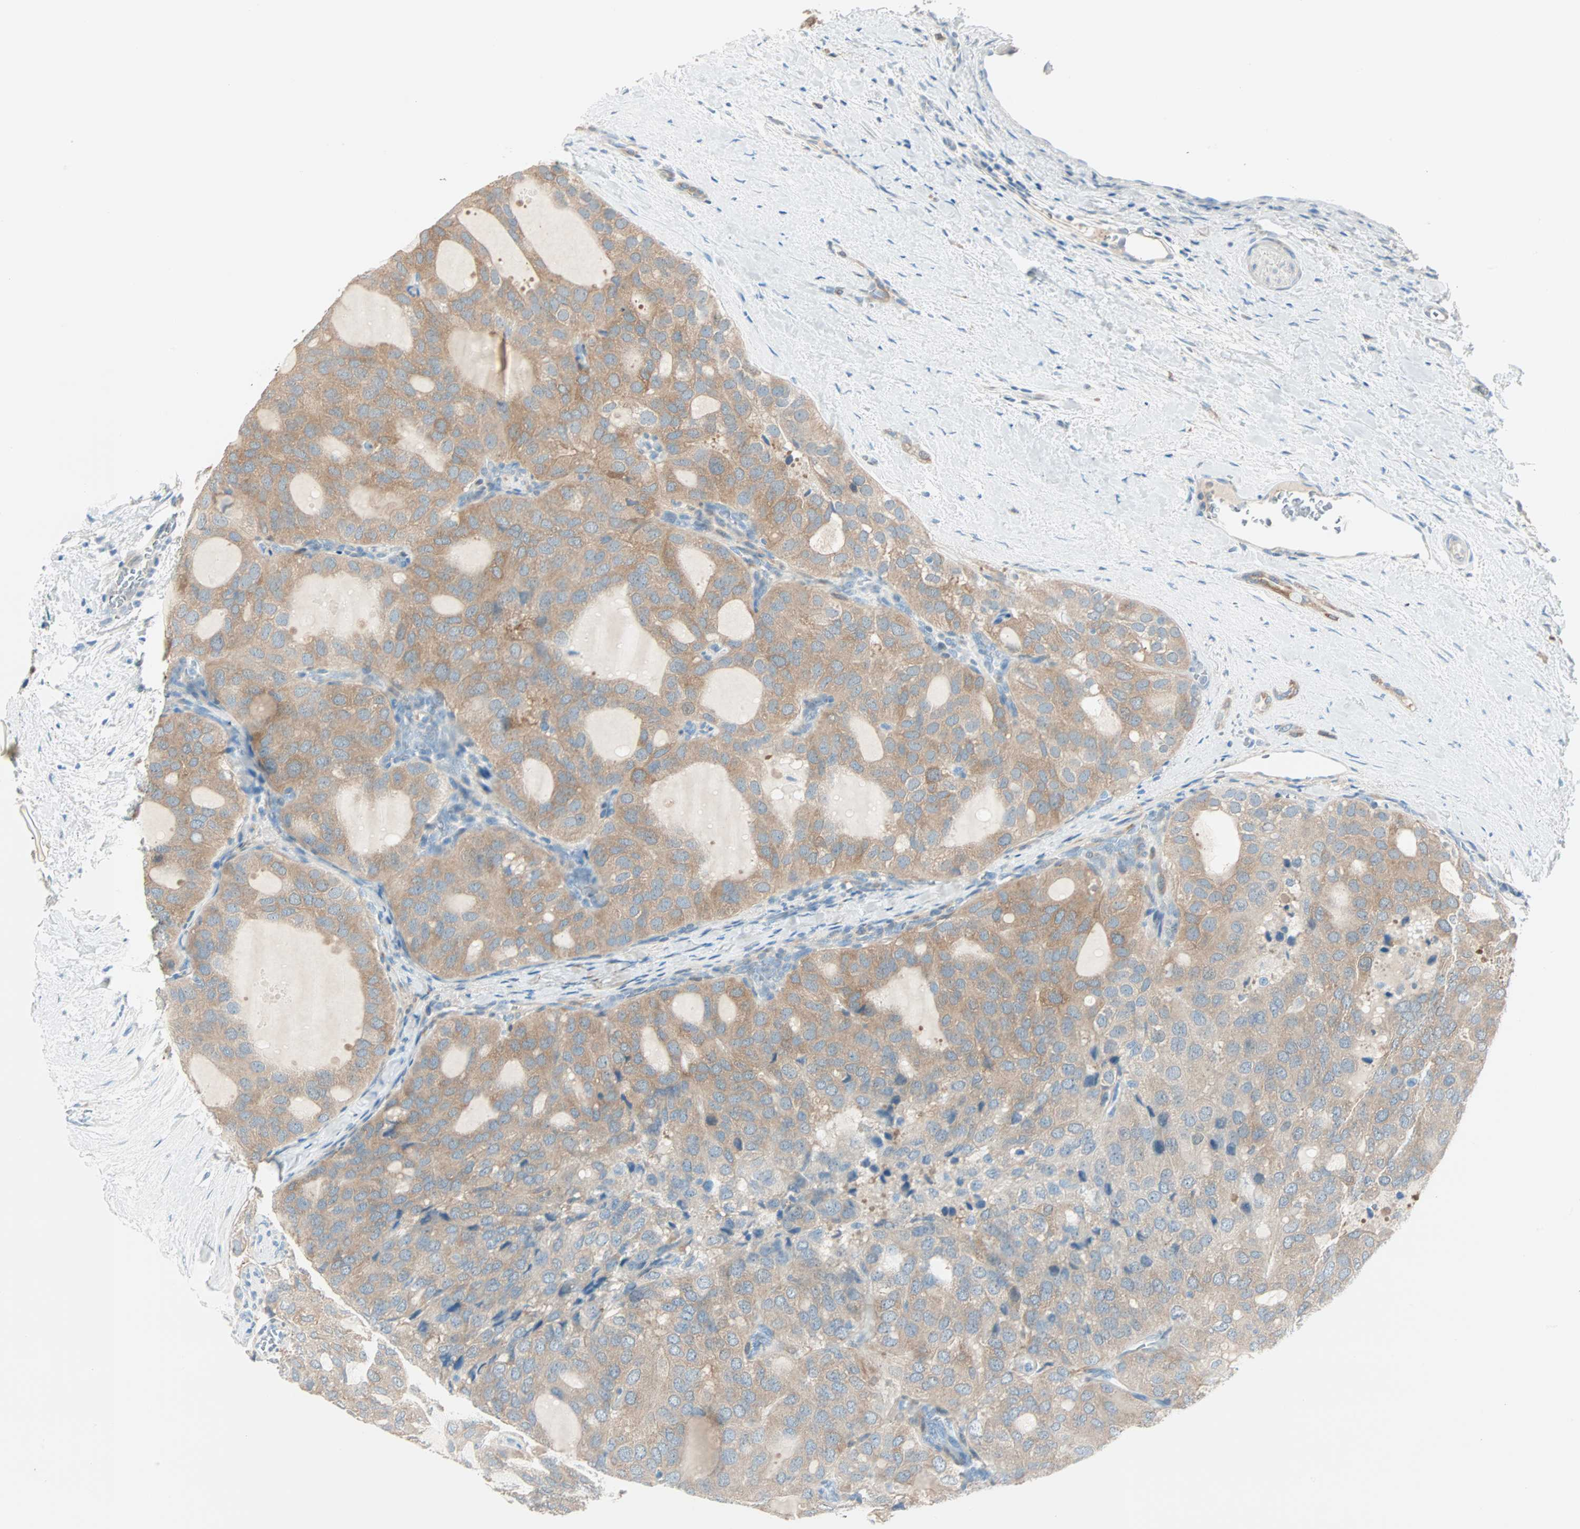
{"staining": {"intensity": "moderate", "quantity": ">75%", "location": "cytoplasmic/membranous"}, "tissue": "thyroid cancer", "cell_type": "Tumor cells", "image_type": "cancer", "snomed": [{"axis": "morphology", "description": "Normal tissue, NOS"}, {"axis": "morphology", "description": "Papillary adenocarcinoma, NOS"}, {"axis": "topography", "description": "Thyroid gland"}], "caption": "Immunohistochemical staining of papillary adenocarcinoma (thyroid) exhibits medium levels of moderate cytoplasmic/membranous protein staining in about >75% of tumor cells. (Stains: DAB (3,3'-diaminobenzidine) in brown, nuclei in blue, Microscopy: brightfield microscopy at high magnification).", "gene": "ATF6", "patient": {"sex": "female", "age": 30}}